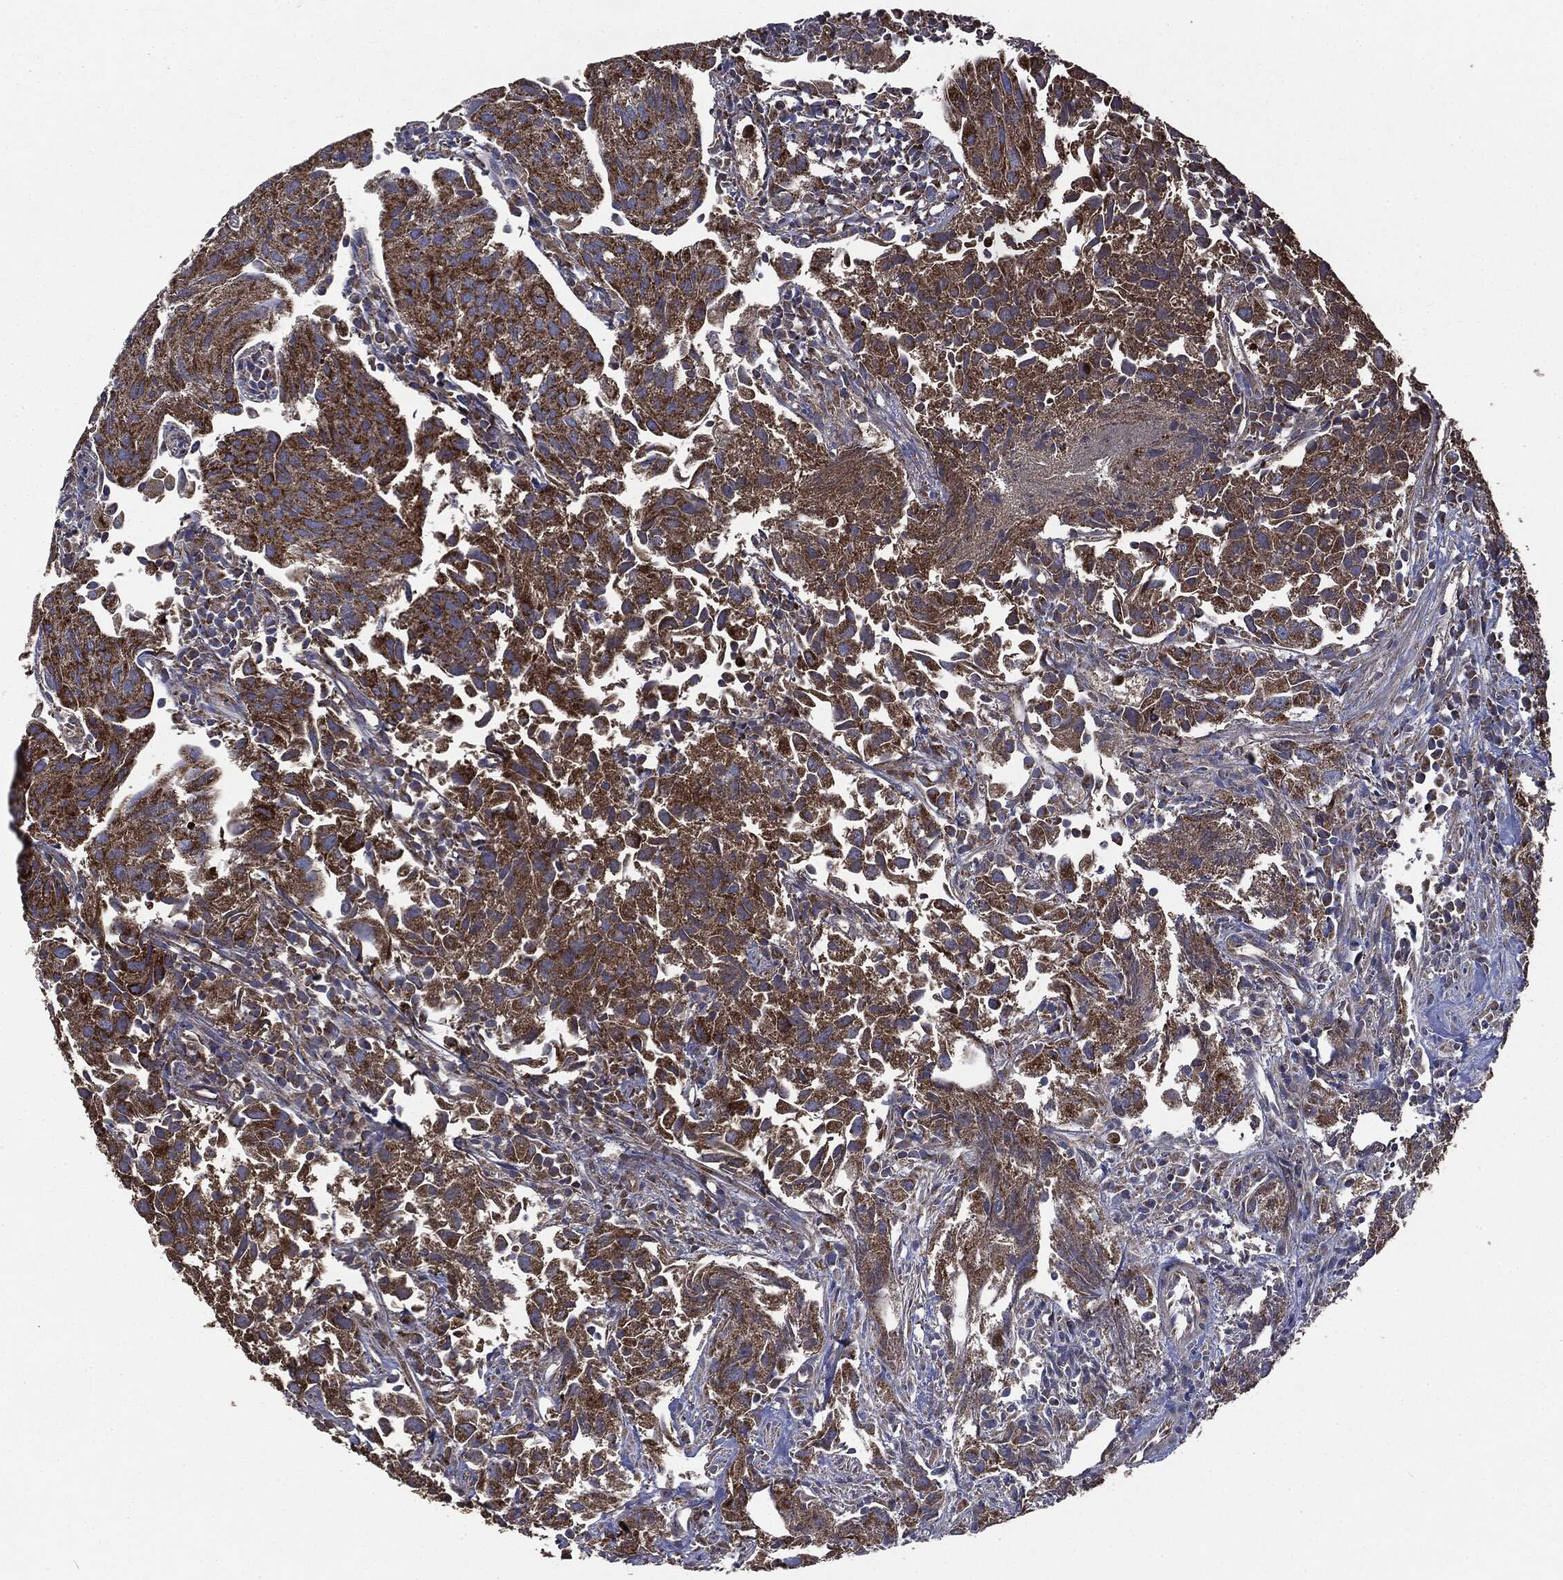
{"staining": {"intensity": "moderate", "quantity": ">75%", "location": "cytoplasmic/membranous"}, "tissue": "urothelial cancer", "cell_type": "Tumor cells", "image_type": "cancer", "snomed": [{"axis": "morphology", "description": "Urothelial carcinoma, High grade"}, {"axis": "topography", "description": "Urinary bladder"}], "caption": "High-power microscopy captured an IHC image of urothelial cancer, revealing moderate cytoplasmic/membranous expression in about >75% of tumor cells. The staining was performed using DAB, with brown indicating positive protein expression. Nuclei are stained blue with hematoxylin.", "gene": "MAPK6", "patient": {"sex": "female", "age": 75}}